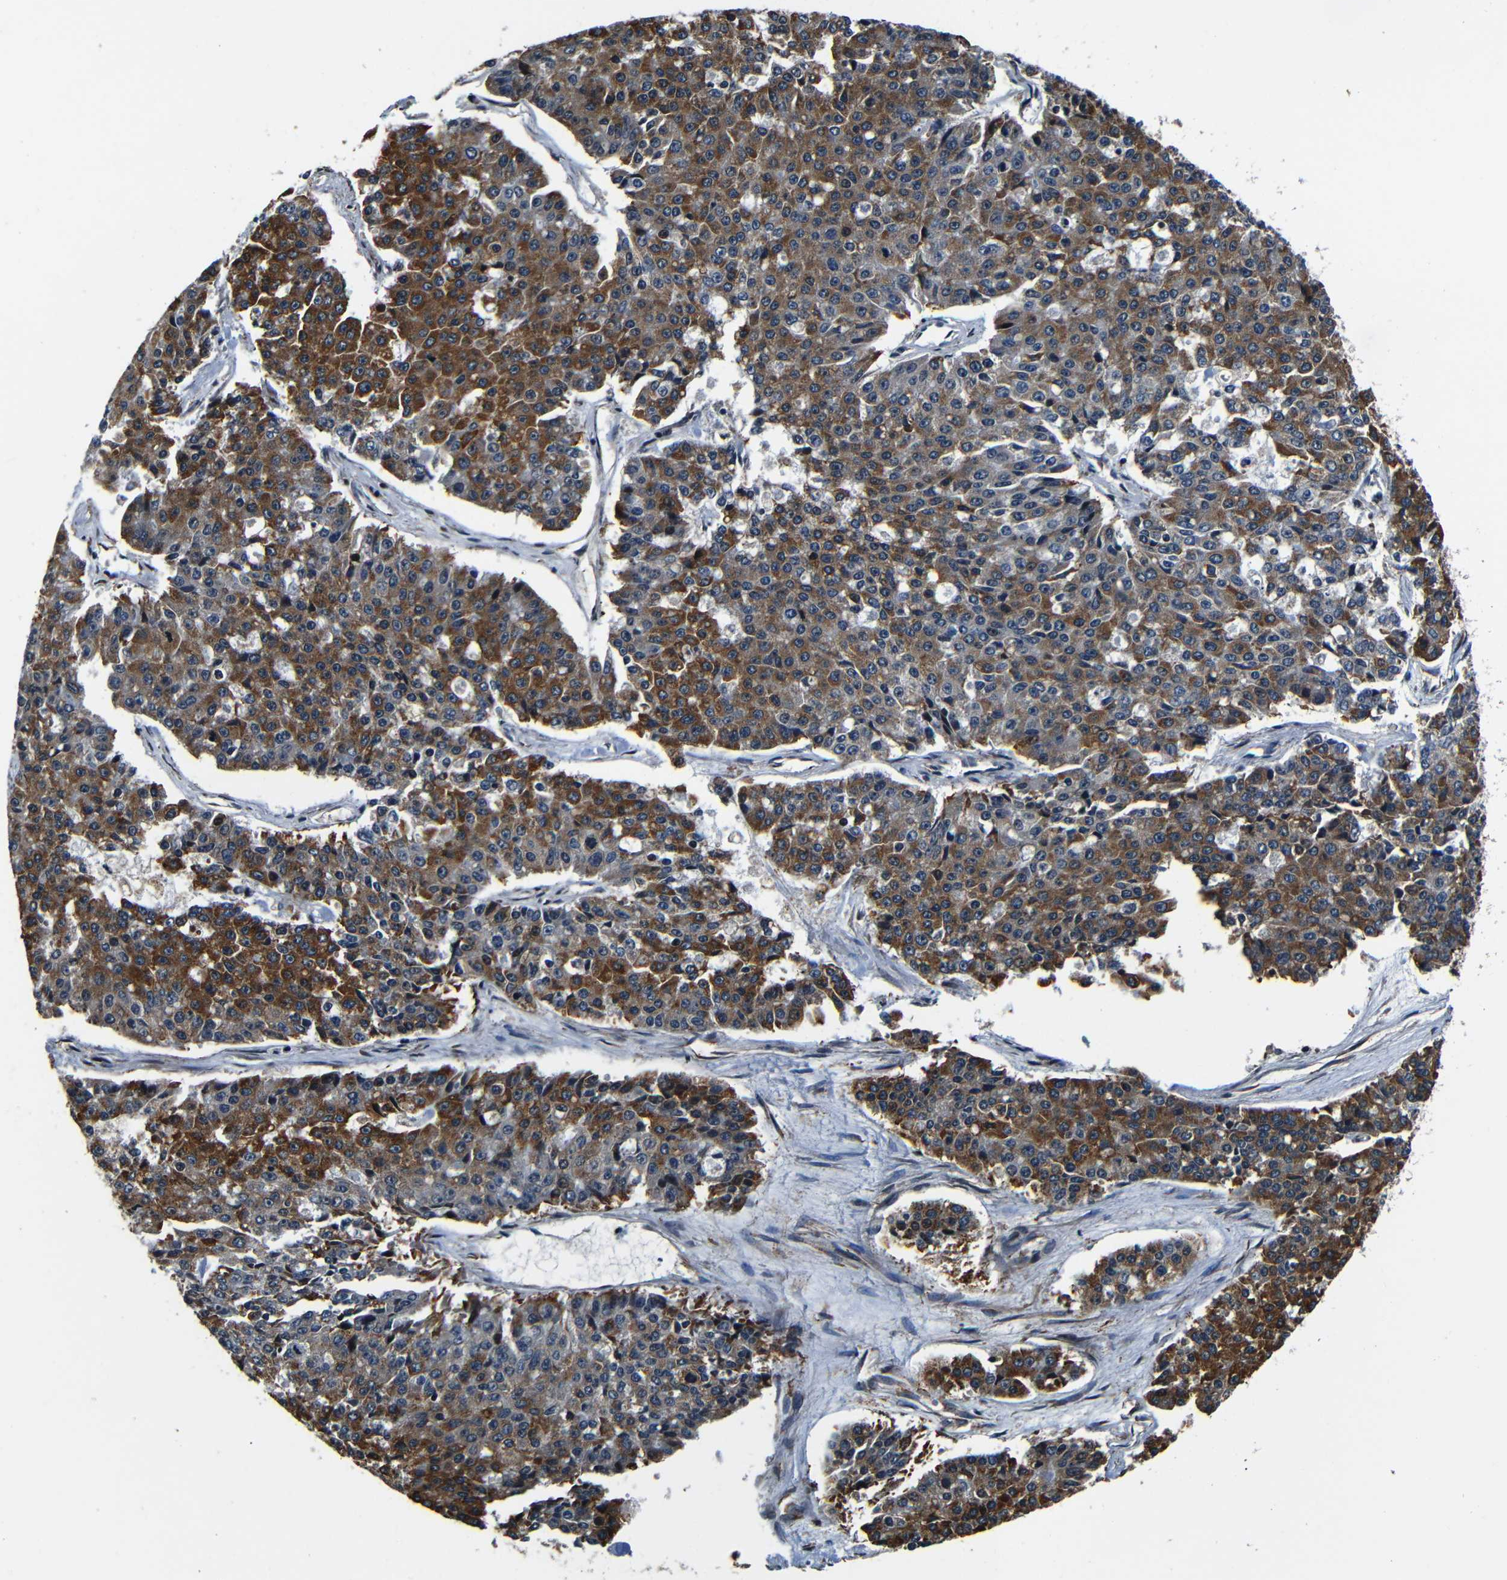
{"staining": {"intensity": "moderate", "quantity": ">75%", "location": "cytoplasmic/membranous"}, "tissue": "pancreatic cancer", "cell_type": "Tumor cells", "image_type": "cancer", "snomed": [{"axis": "morphology", "description": "Adenocarcinoma, NOS"}, {"axis": "topography", "description": "Pancreas"}], "caption": "This micrograph shows immunohistochemistry staining of human adenocarcinoma (pancreatic), with medium moderate cytoplasmic/membranous positivity in about >75% of tumor cells.", "gene": "NCBP3", "patient": {"sex": "male", "age": 50}}